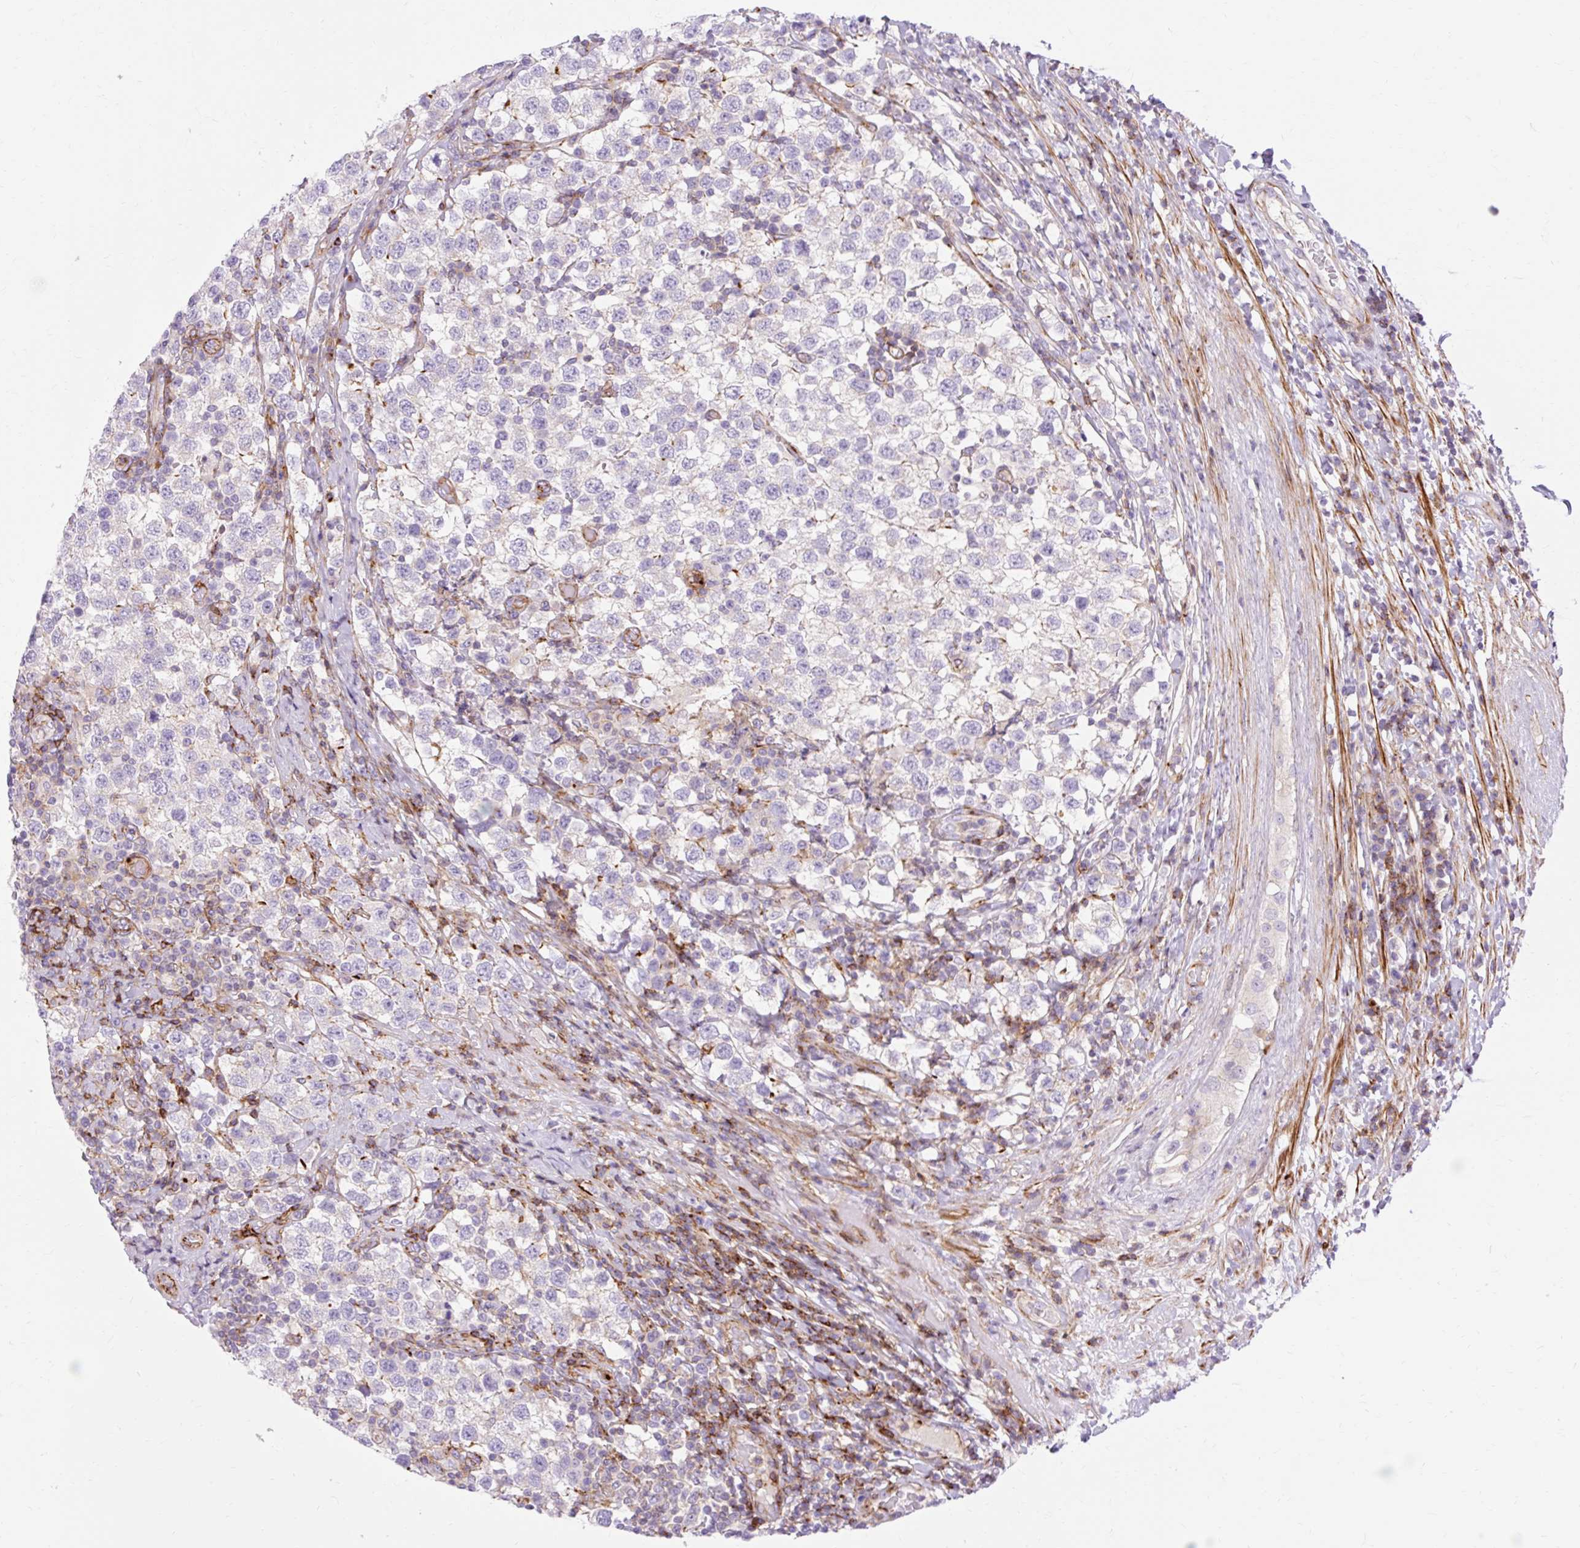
{"staining": {"intensity": "negative", "quantity": "none", "location": "none"}, "tissue": "testis cancer", "cell_type": "Tumor cells", "image_type": "cancer", "snomed": [{"axis": "morphology", "description": "Seminoma, NOS"}, {"axis": "topography", "description": "Testis"}], "caption": "This is a histopathology image of immunohistochemistry staining of testis cancer, which shows no positivity in tumor cells.", "gene": "CORO7-PAM16", "patient": {"sex": "male", "age": 34}}